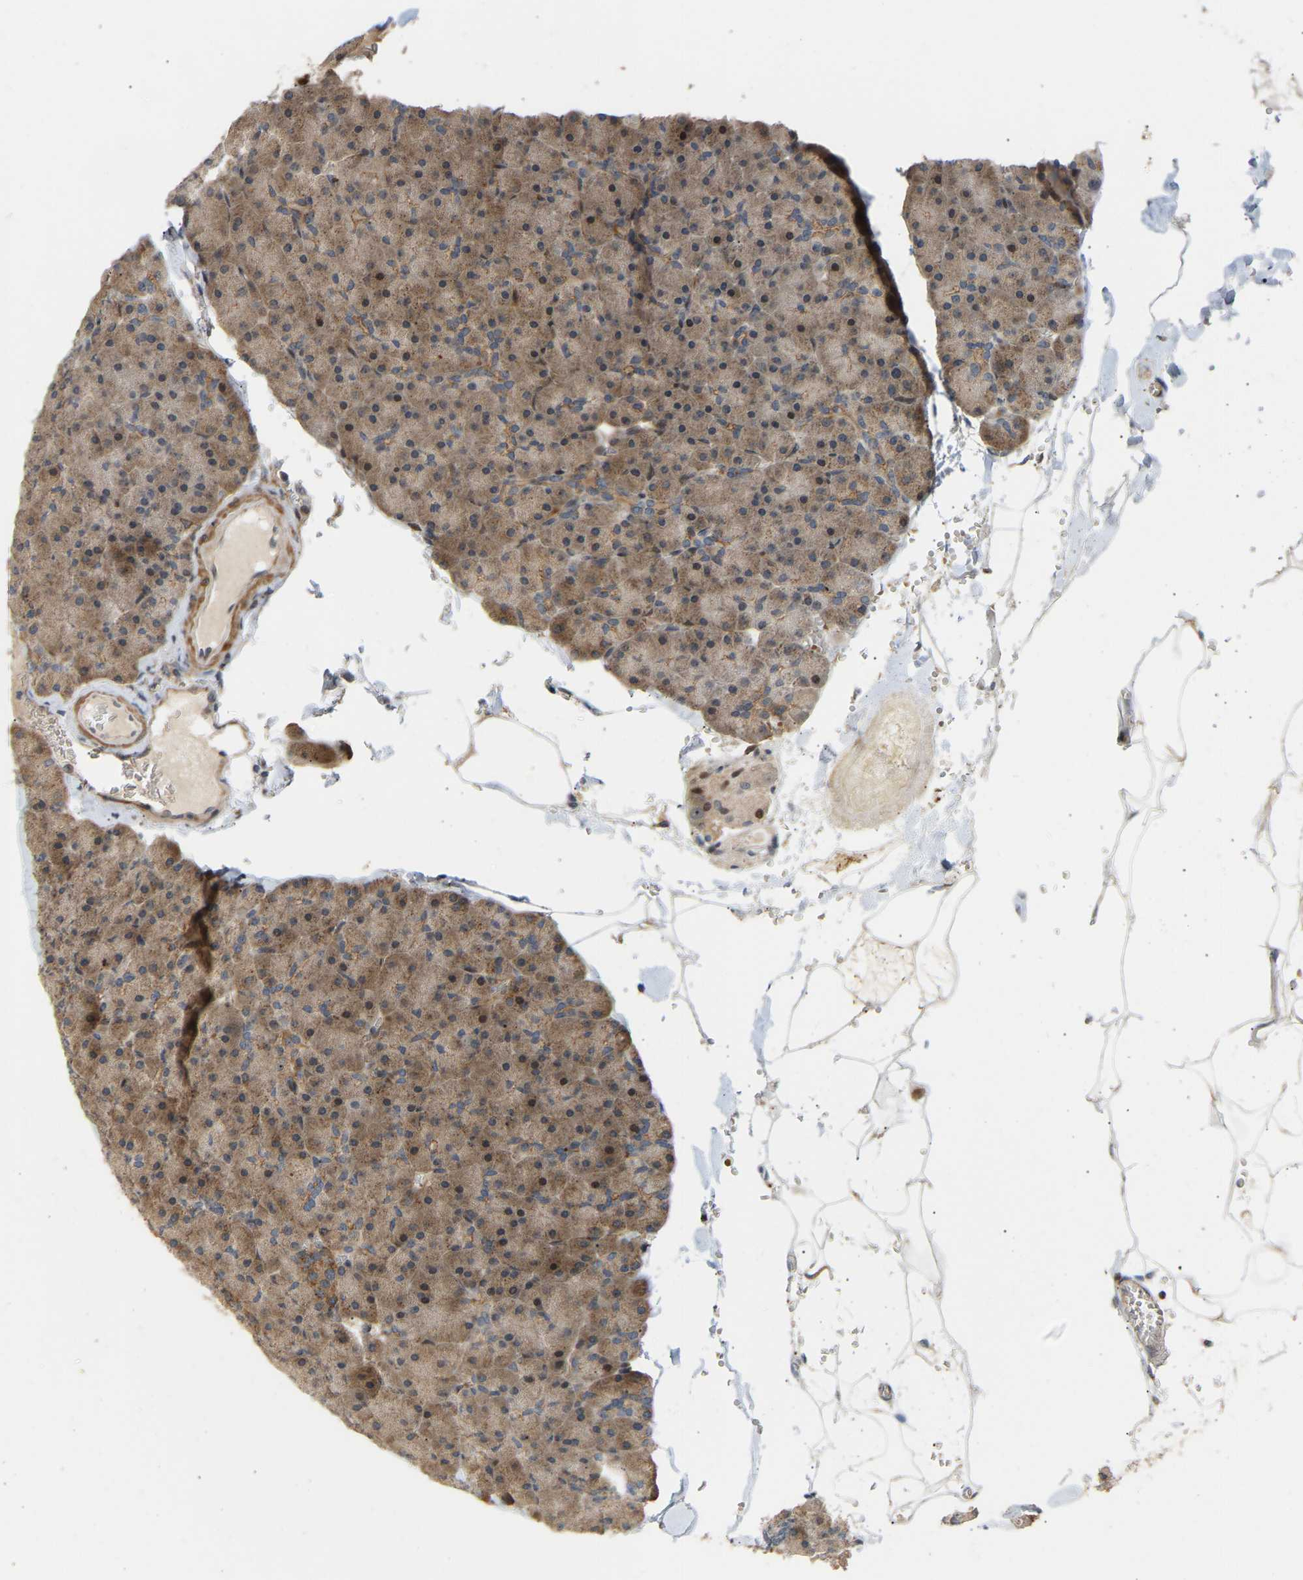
{"staining": {"intensity": "moderate", "quantity": ">75%", "location": "cytoplasmic/membranous"}, "tissue": "pancreas", "cell_type": "Exocrine glandular cells", "image_type": "normal", "snomed": [{"axis": "morphology", "description": "Normal tissue, NOS"}, {"axis": "topography", "description": "Pancreas"}], "caption": "Exocrine glandular cells reveal moderate cytoplasmic/membranous expression in approximately >75% of cells in benign pancreas.", "gene": "POGLUT2", "patient": {"sex": "male", "age": 35}}